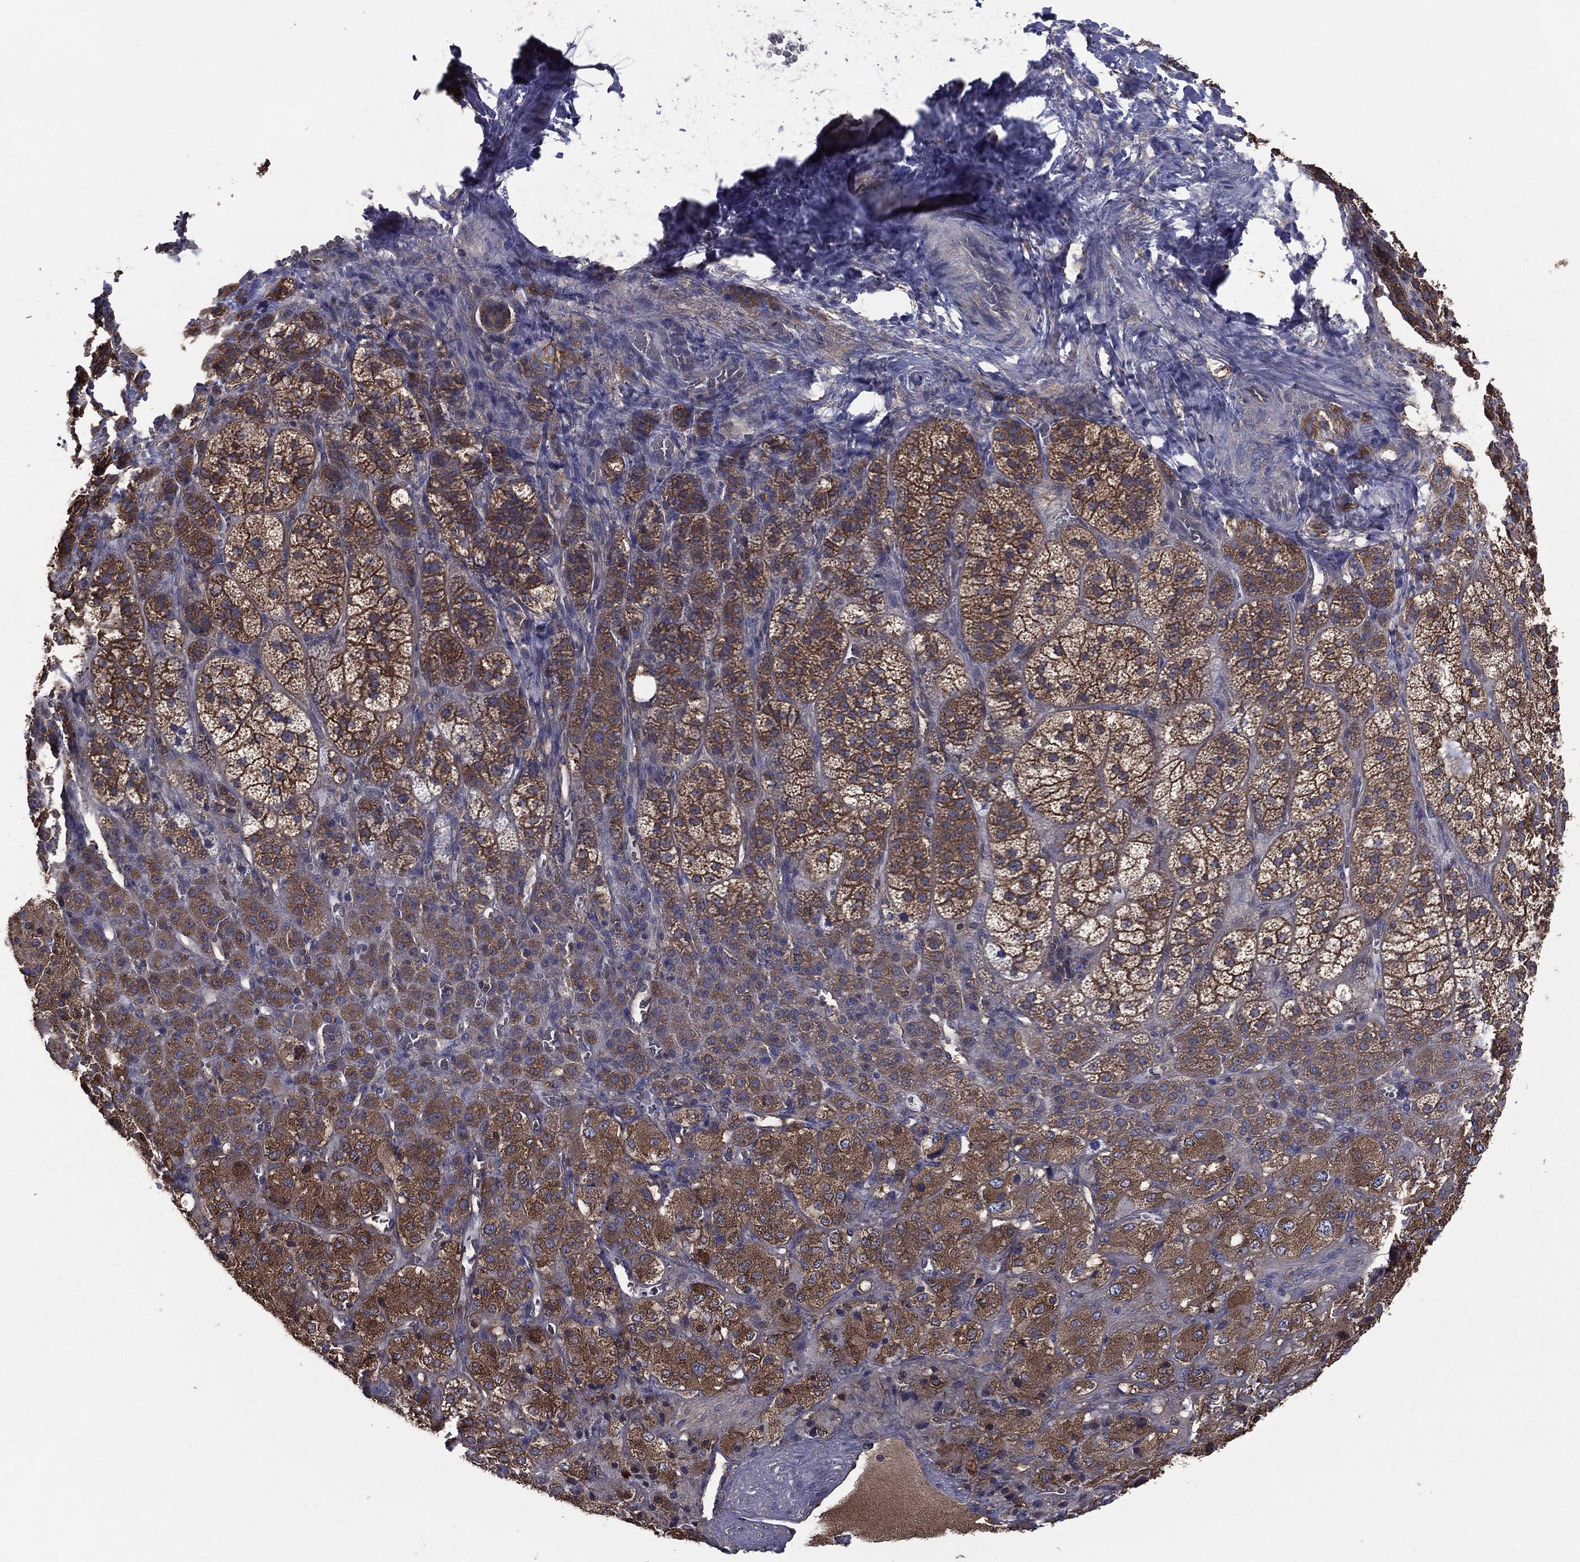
{"staining": {"intensity": "strong", "quantity": ">75%", "location": "cytoplasmic/membranous"}, "tissue": "adrenal gland", "cell_type": "Glandular cells", "image_type": "normal", "snomed": [{"axis": "morphology", "description": "Normal tissue, NOS"}, {"axis": "topography", "description": "Adrenal gland"}], "caption": "High-power microscopy captured an IHC micrograph of benign adrenal gland, revealing strong cytoplasmic/membranous staining in about >75% of glandular cells.", "gene": "SARS1", "patient": {"sex": "female", "age": 60}}